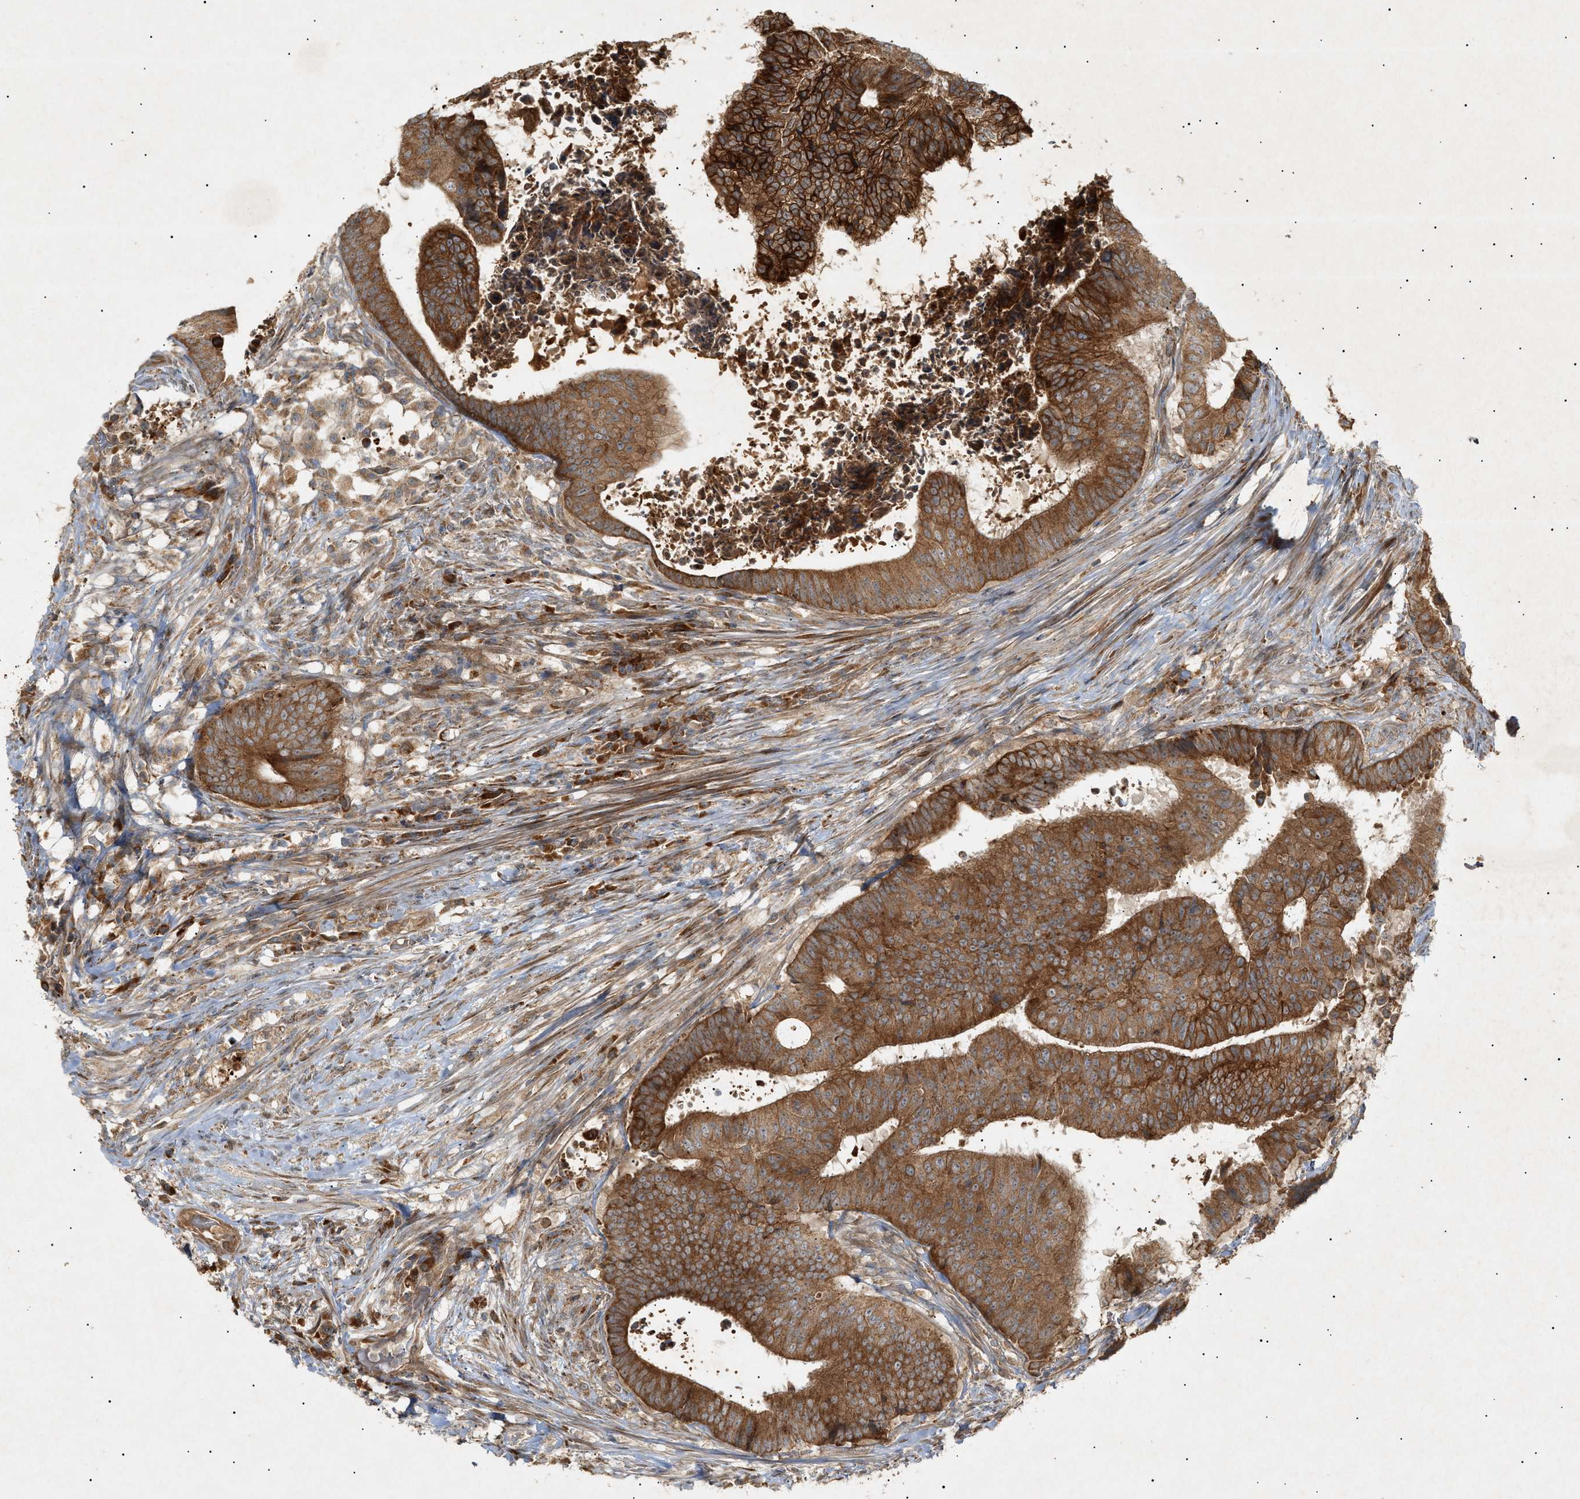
{"staining": {"intensity": "strong", "quantity": ">75%", "location": "cytoplasmic/membranous"}, "tissue": "colorectal cancer", "cell_type": "Tumor cells", "image_type": "cancer", "snomed": [{"axis": "morphology", "description": "Adenocarcinoma, NOS"}, {"axis": "topography", "description": "Rectum"}], "caption": "This histopathology image shows adenocarcinoma (colorectal) stained with immunohistochemistry (IHC) to label a protein in brown. The cytoplasmic/membranous of tumor cells show strong positivity for the protein. Nuclei are counter-stained blue.", "gene": "MTCH1", "patient": {"sex": "male", "age": 72}}